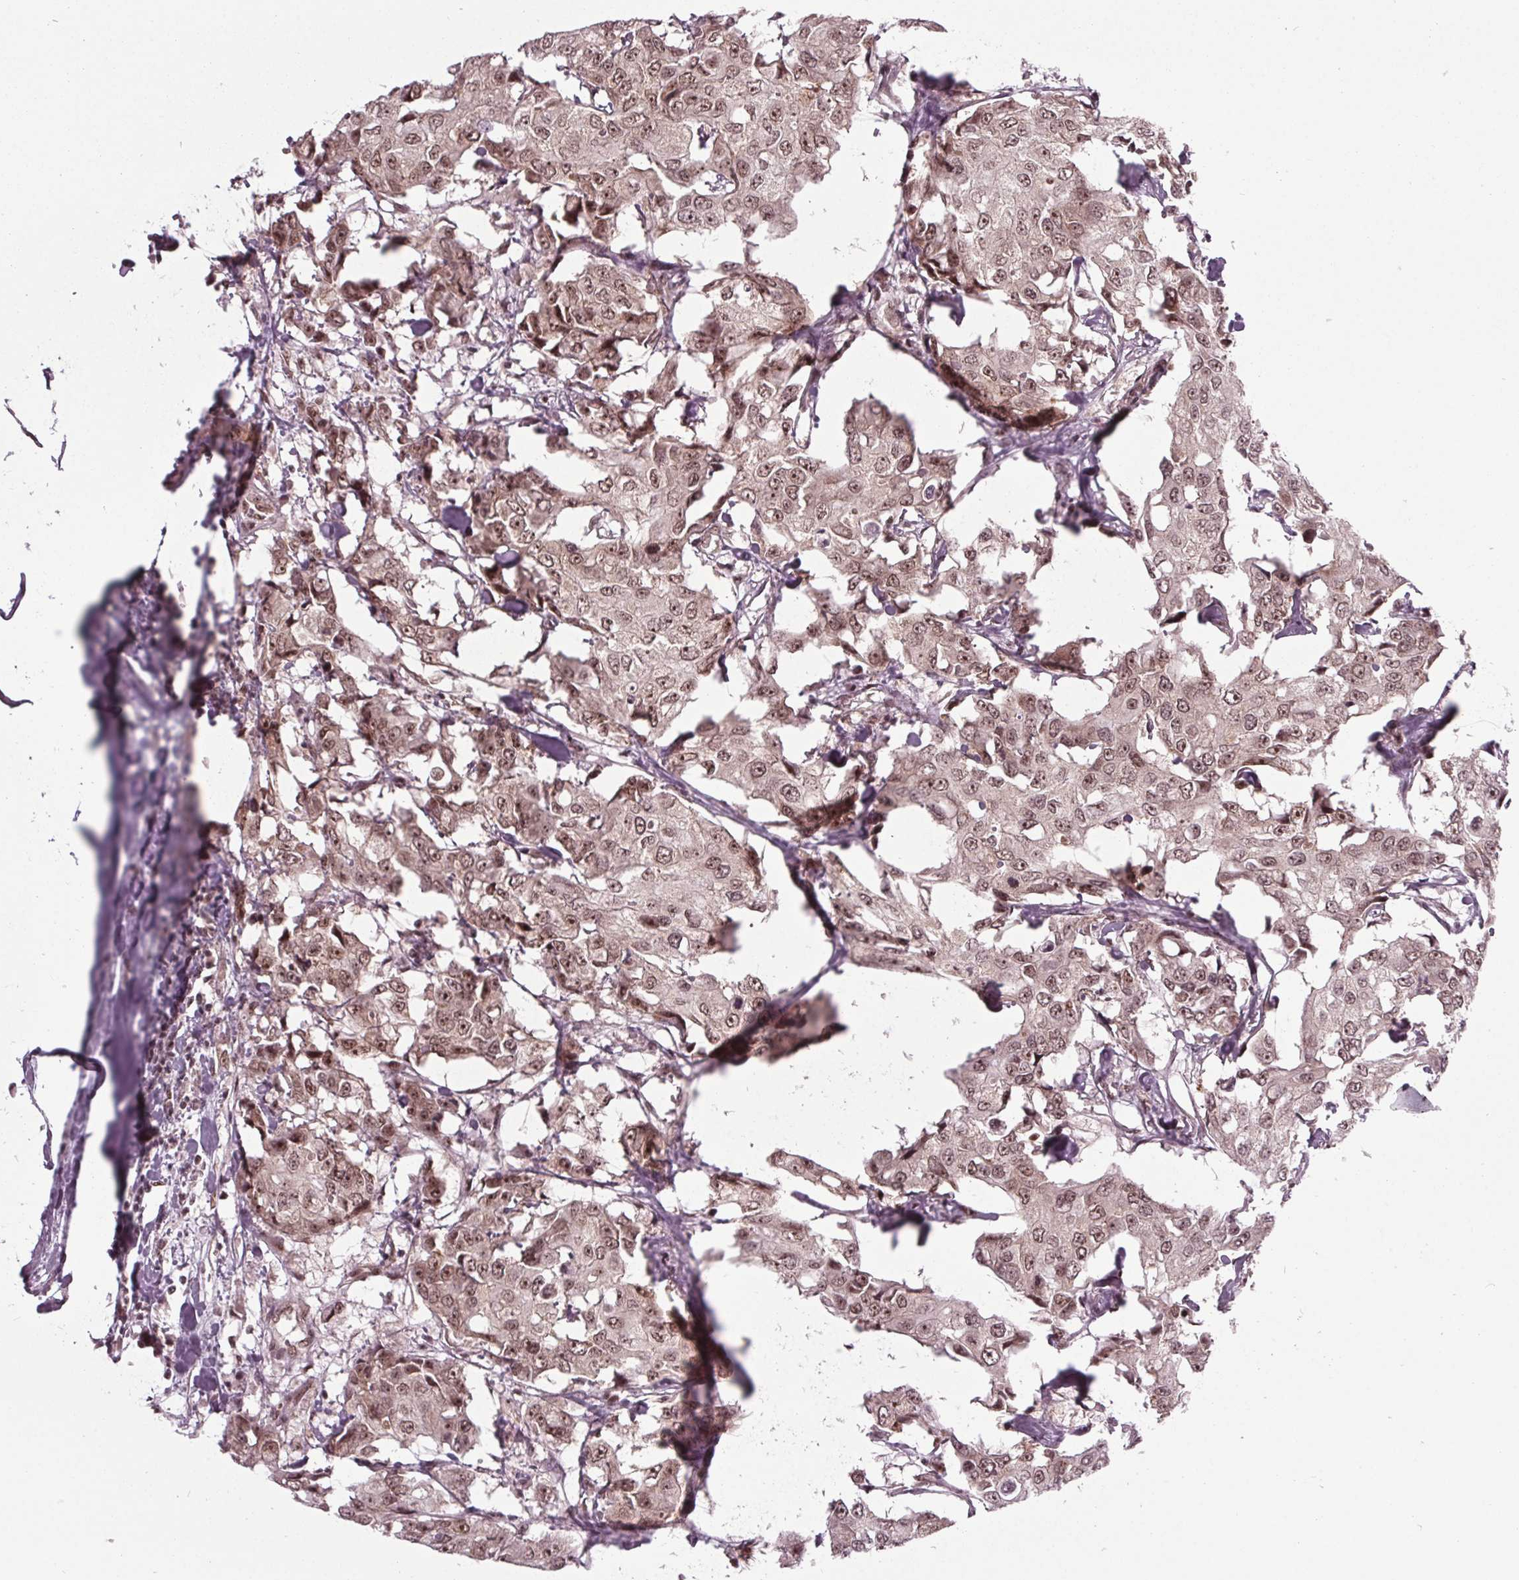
{"staining": {"intensity": "weak", "quantity": ">75%", "location": "nuclear"}, "tissue": "breast cancer", "cell_type": "Tumor cells", "image_type": "cancer", "snomed": [{"axis": "morphology", "description": "Duct carcinoma"}, {"axis": "topography", "description": "Breast"}], "caption": "Protein expression analysis of human breast cancer reveals weak nuclear expression in approximately >75% of tumor cells. (Stains: DAB (3,3'-diaminobenzidine) in brown, nuclei in blue, Microscopy: brightfield microscopy at high magnification).", "gene": "DDX41", "patient": {"sex": "female", "age": 27}}